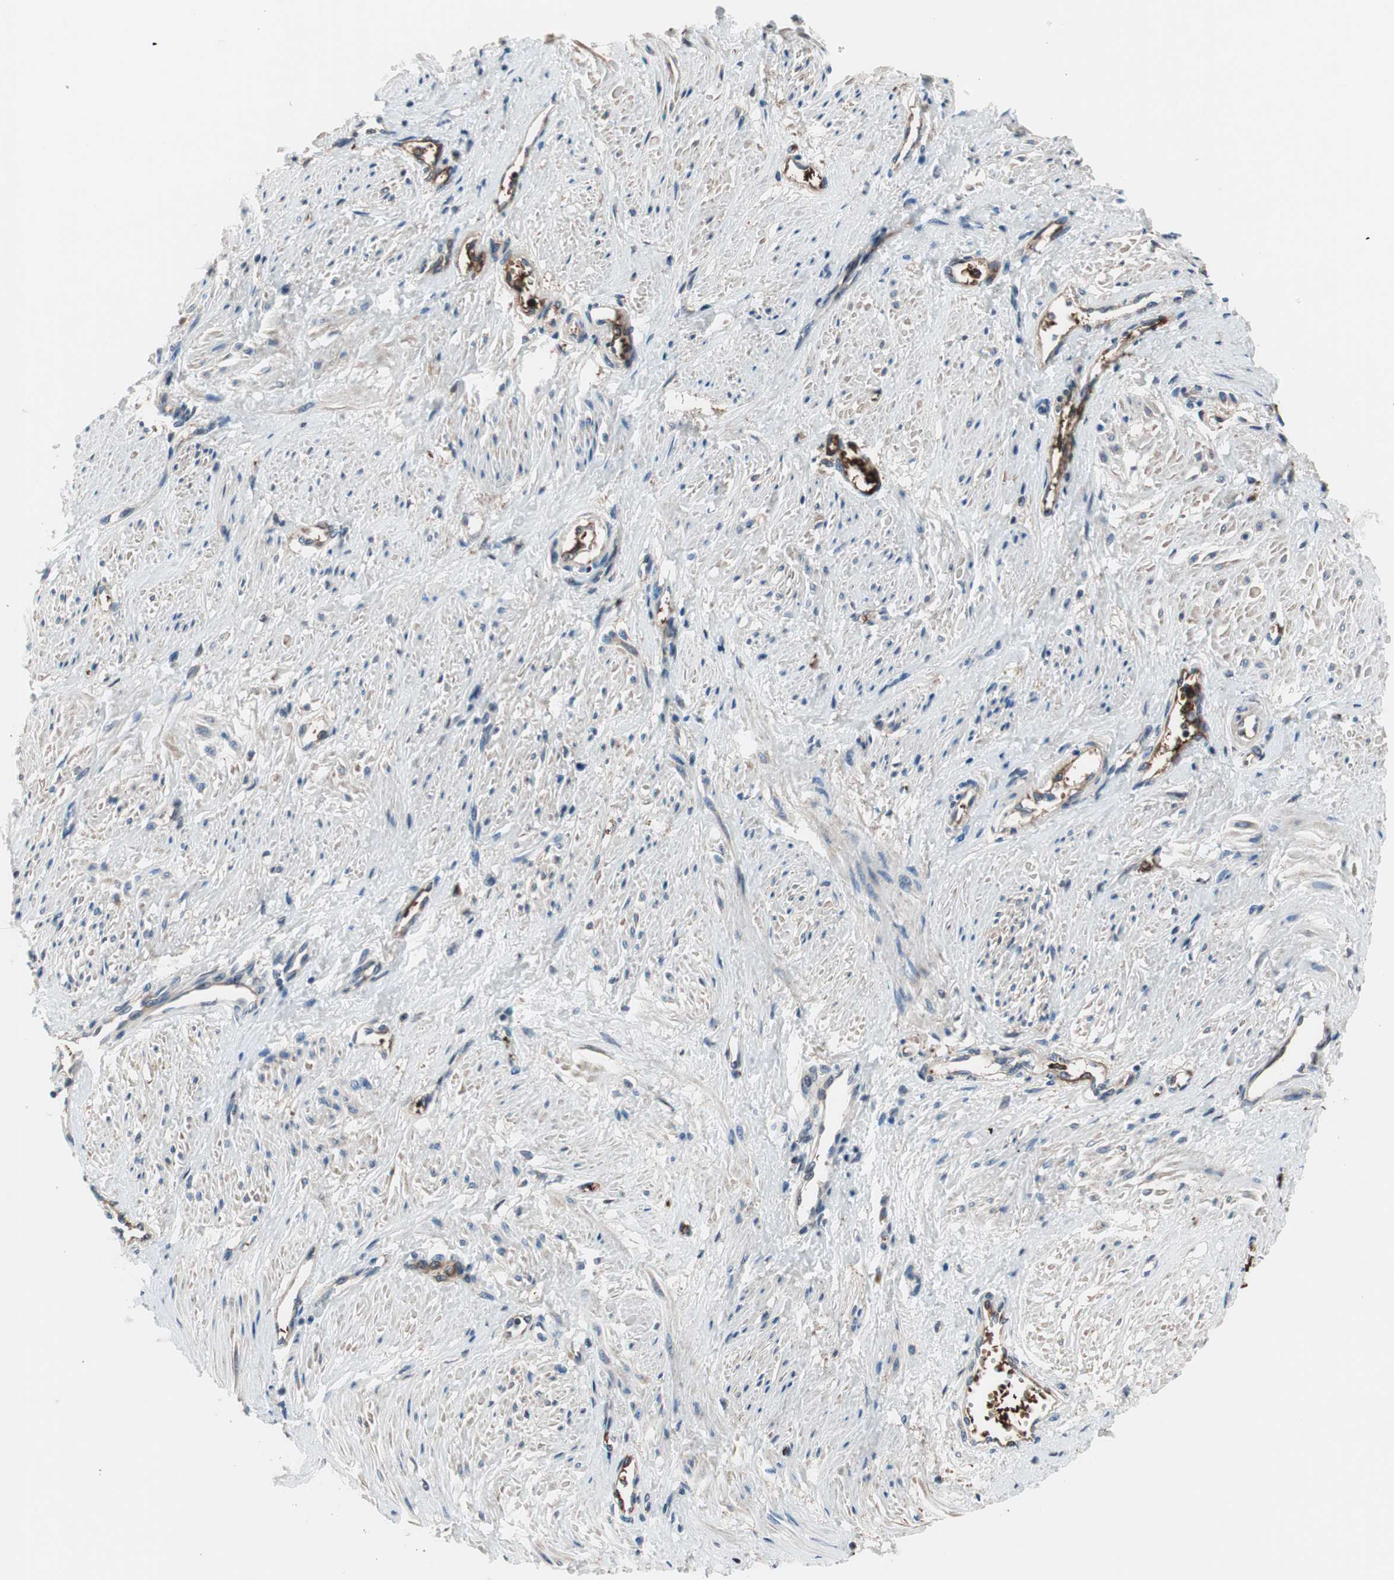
{"staining": {"intensity": "moderate", "quantity": "25%-75%", "location": "cytoplasmic/membranous"}, "tissue": "smooth muscle", "cell_type": "Smooth muscle cells", "image_type": "normal", "snomed": [{"axis": "morphology", "description": "Normal tissue, NOS"}, {"axis": "topography", "description": "Endometrium"}], "caption": "Immunohistochemistry (IHC) (DAB (3,3'-diaminobenzidine)) staining of benign smooth muscle reveals moderate cytoplasmic/membranous protein positivity in approximately 25%-75% of smooth muscle cells. (Brightfield microscopy of DAB IHC at high magnification).", "gene": "PRDX2", "patient": {"sex": "female", "age": 33}}